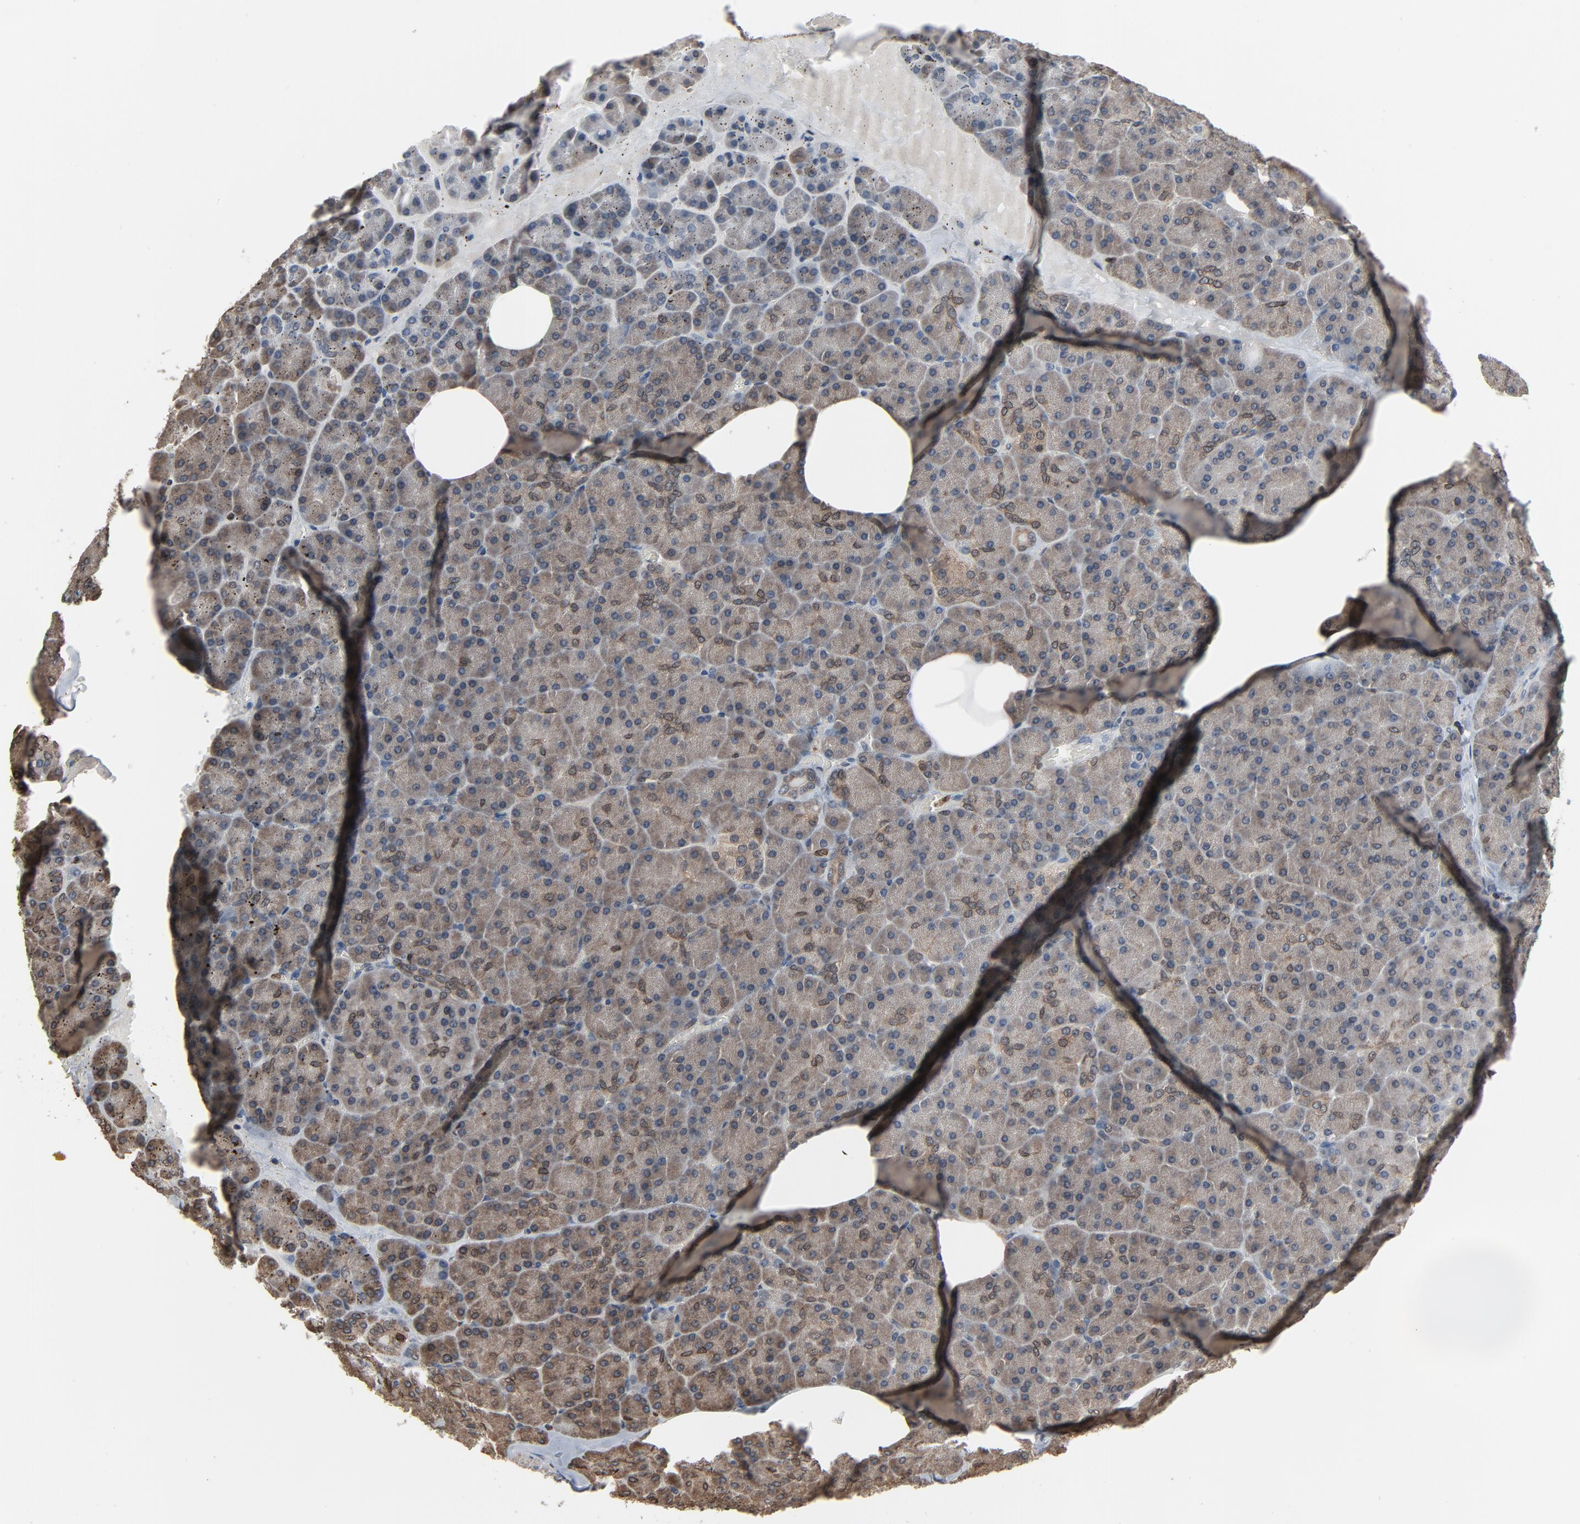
{"staining": {"intensity": "weak", "quantity": "<25%", "location": "cytoplasmic/membranous,nuclear"}, "tissue": "pancreas", "cell_type": "Exocrine glandular cells", "image_type": "normal", "snomed": [{"axis": "morphology", "description": "Normal tissue, NOS"}, {"axis": "topography", "description": "Pancreas"}], "caption": "Immunohistochemistry of normal human pancreas shows no staining in exocrine glandular cells. (DAB (3,3'-diaminobenzidine) immunohistochemistry (IHC) with hematoxylin counter stain).", "gene": "UBE2D1", "patient": {"sex": "female", "age": 35}}